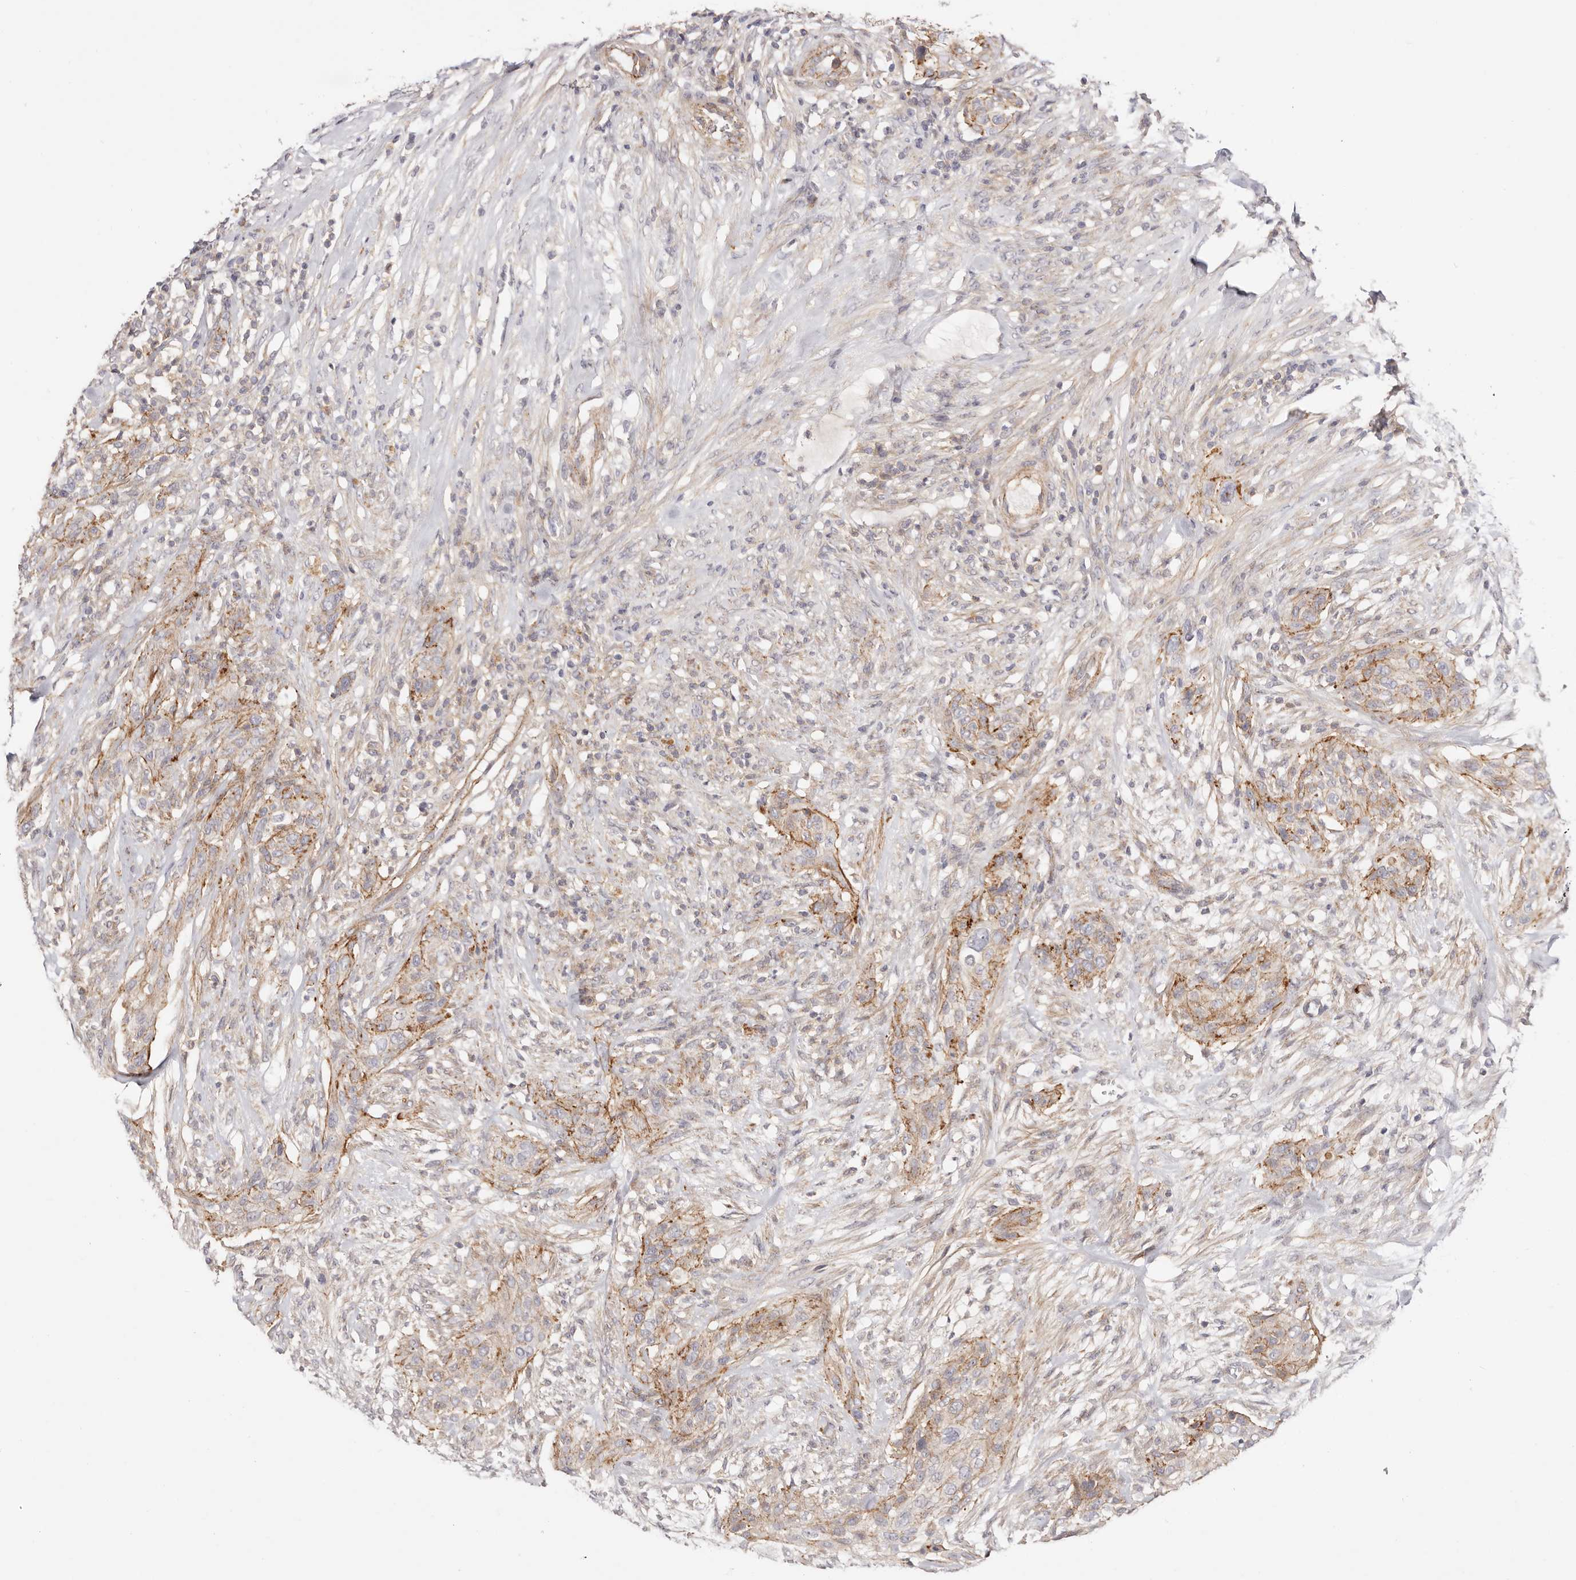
{"staining": {"intensity": "moderate", "quantity": ">75%", "location": "cytoplasmic/membranous"}, "tissue": "urothelial cancer", "cell_type": "Tumor cells", "image_type": "cancer", "snomed": [{"axis": "morphology", "description": "Urothelial carcinoma, High grade"}, {"axis": "topography", "description": "Urinary bladder"}], "caption": "A brown stain shows moderate cytoplasmic/membranous expression of a protein in human urothelial cancer tumor cells. The staining was performed using DAB (3,3'-diaminobenzidine), with brown indicating positive protein expression. Nuclei are stained blue with hematoxylin.", "gene": "SLC35B2", "patient": {"sex": "male", "age": 35}}